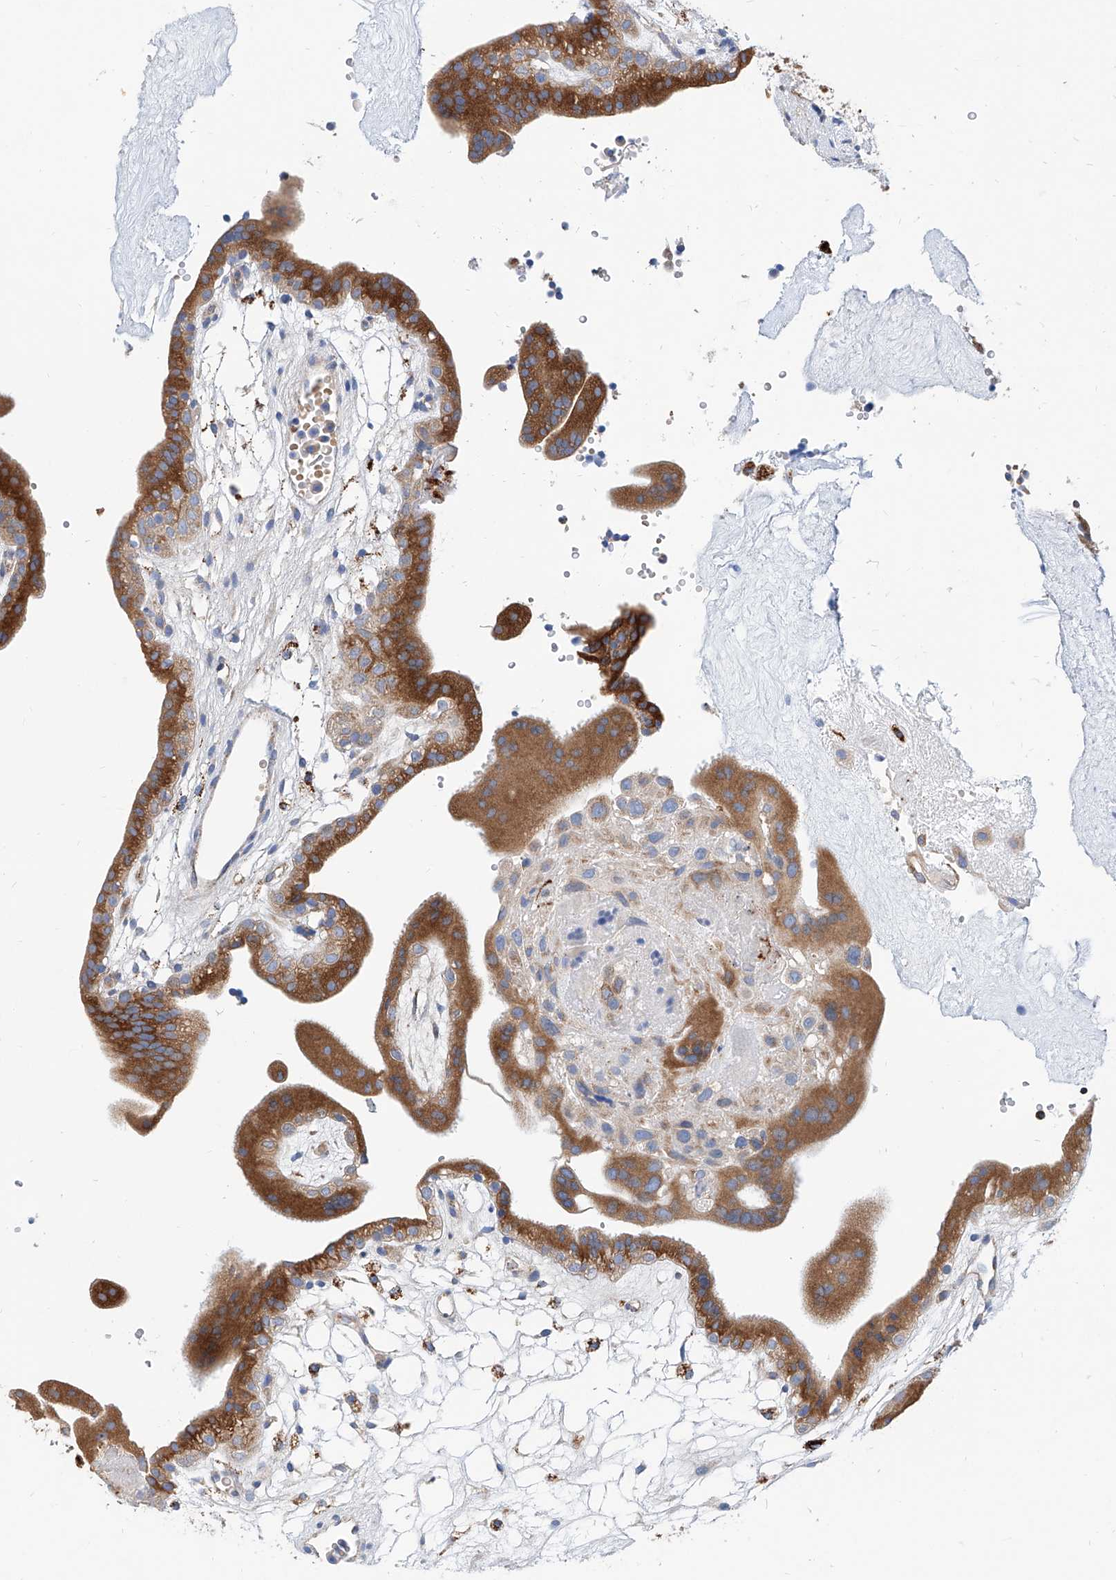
{"staining": {"intensity": "weak", "quantity": "25%-75%", "location": "cytoplasmic/membranous"}, "tissue": "placenta", "cell_type": "Decidual cells", "image_type": "normal", "snomed": [{"axis": "morphology", "description": "Normal tissue, NOS"}, {"axis": "topography", "description": "Placenta"}], "caption": "The image exhibits staining of normal placenta, revealing weak cytoplasmic/membranous protein expression (brown color) within decidual cells. (Stains: DAB (3,3'-diaminobenzidine) in brown, nuclei in blue, Microscopy: brightfield microscopy at high magnification).", "gene": "CPNE5", "patient": {"sex": "female", "age": 18}}